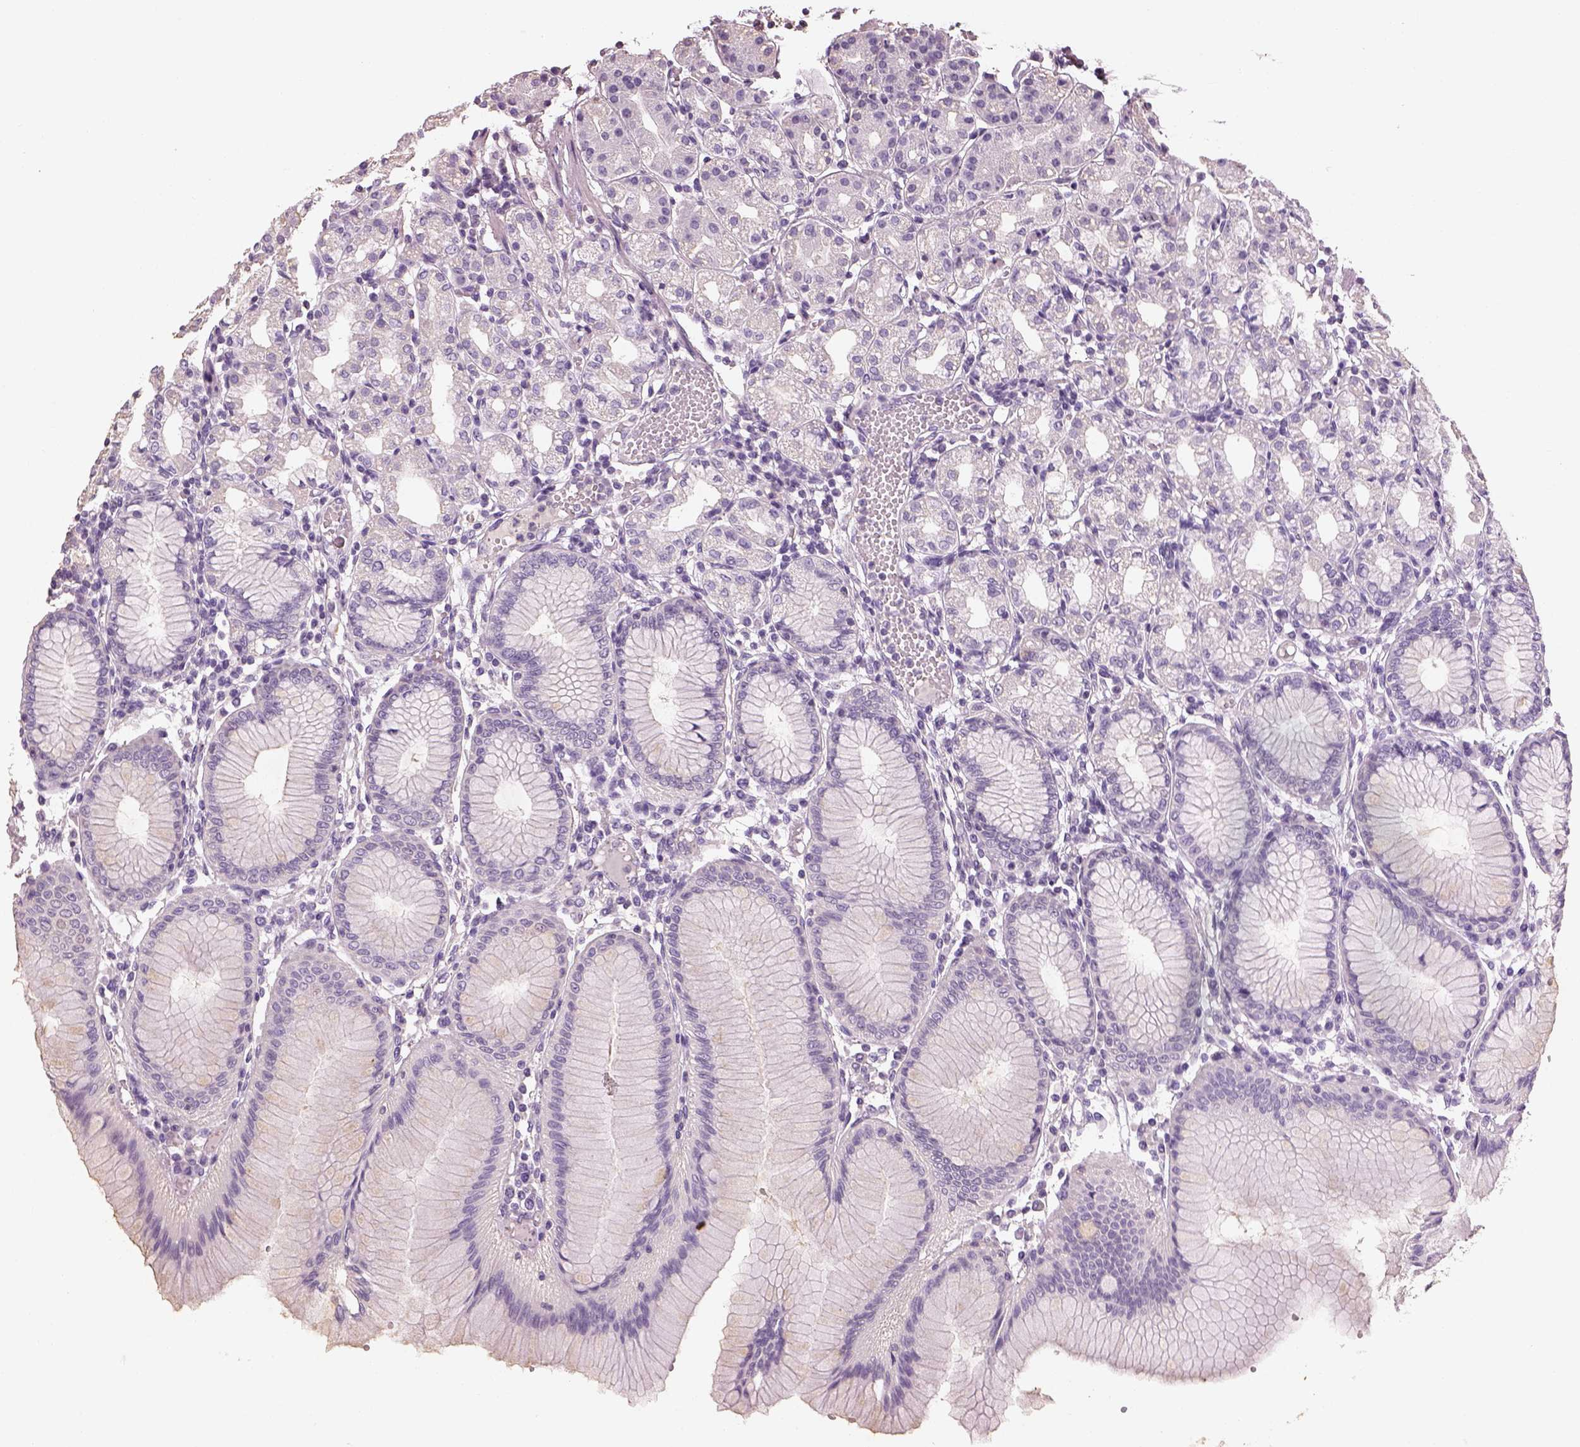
{"staining": {"intensity": "negative", "quantity": "none", "location": "none"}, "tissue": "stomach", "cell_type": "Glandular cells", "image_type": "normal", "snomed": [{"axis": "morphology", "description": "Normal tissue, NOS"}, {"axis": "topography", "description": "Skeletal muscle"}, {"axis": "topography", "description": "Stomach"}], "caption": "IHC histopathology image of normal stomach: stomach stained with DAB displays no significant protein staining in glandular cells. (DAB immunohistochemistry (IHC), high magnification).", "gene": "OTUD6A", "patient": {"sex": "female", "age": 57}}